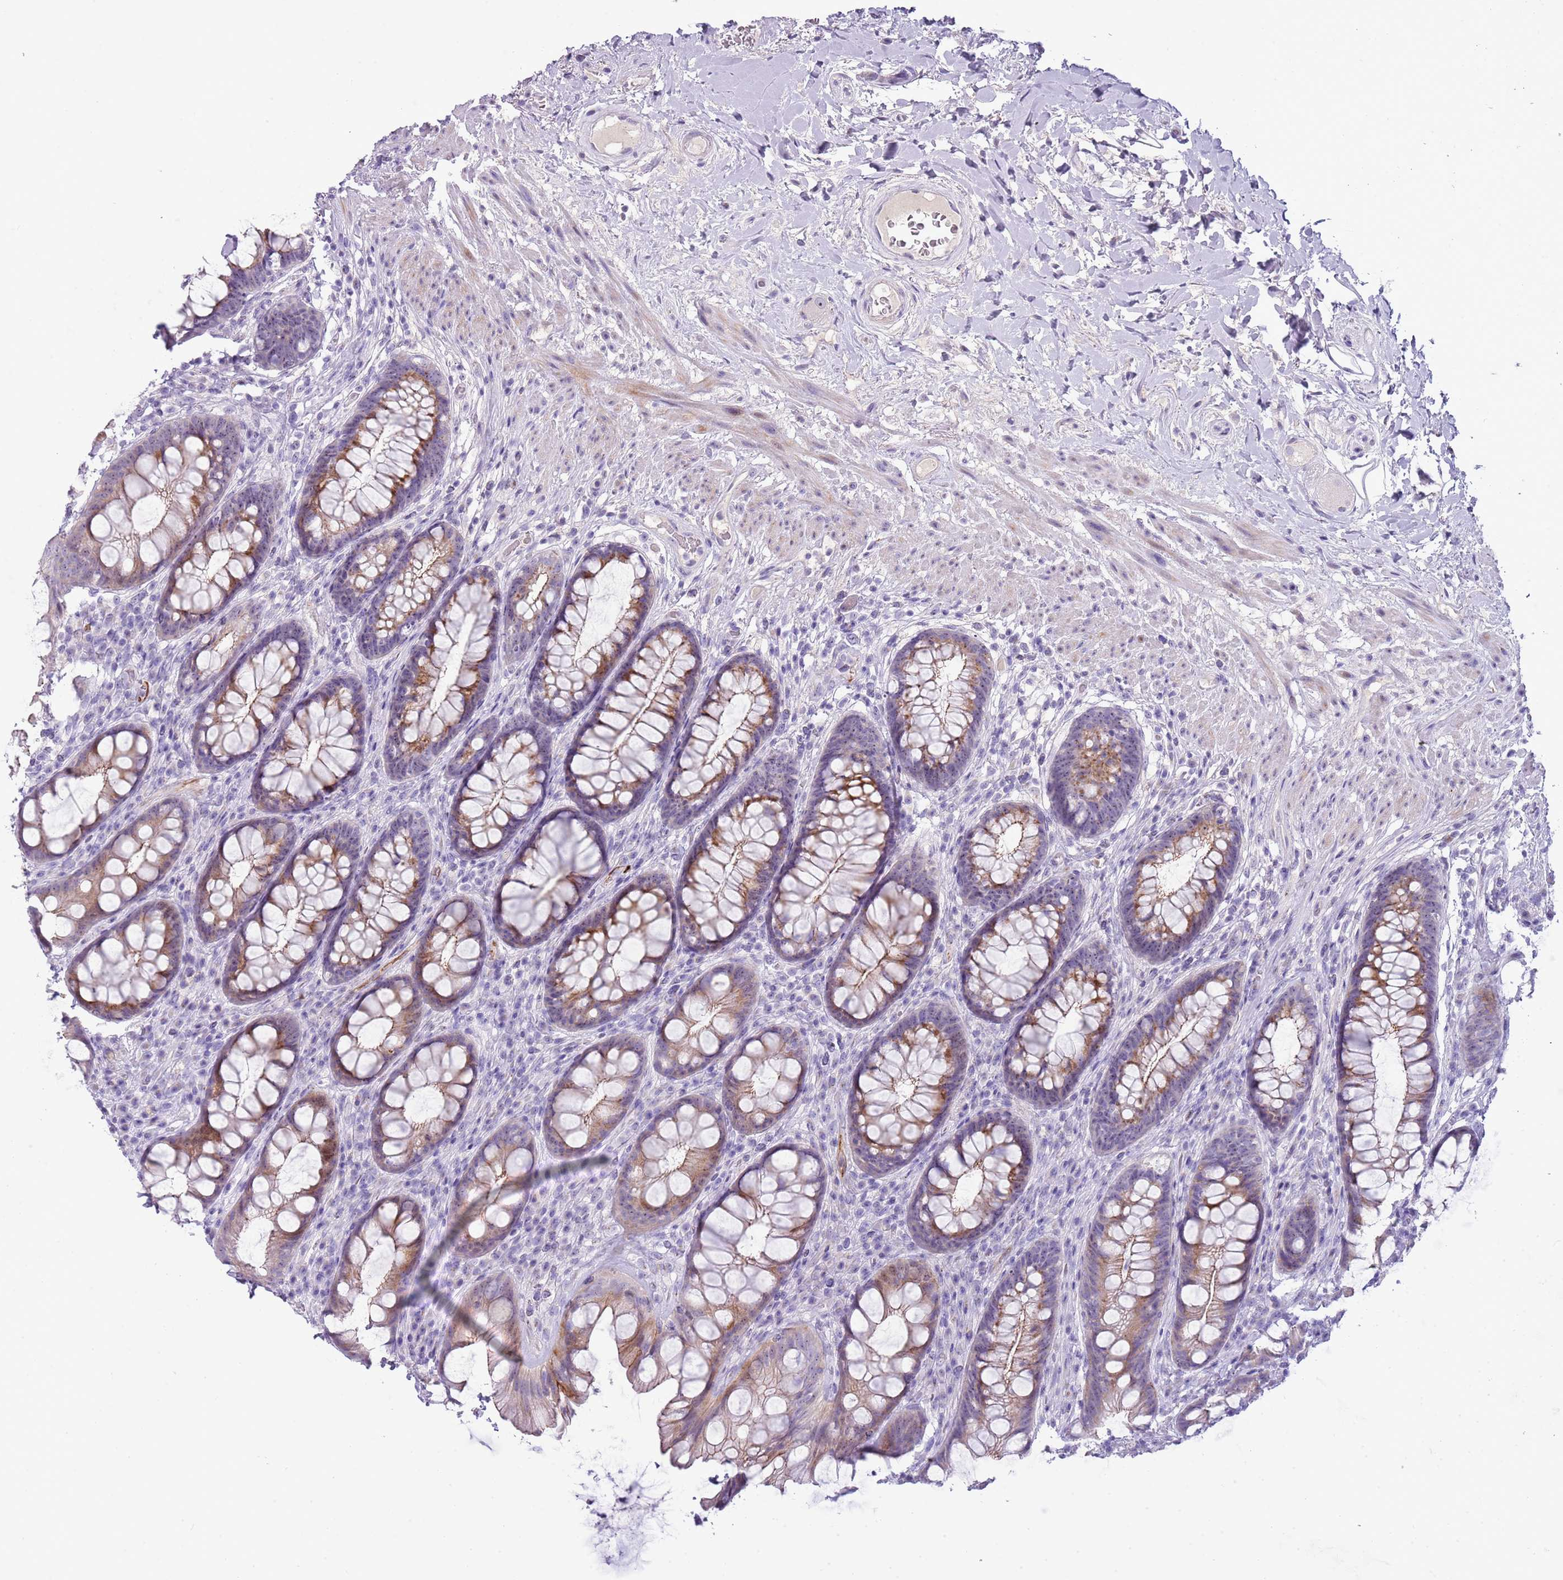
{"staining": {"intensity": "moderate", "quantity": "25%-75%", "location": "cytoplasmic/membranous"}, "tissue": "rectum", "cell_type": "Glandular cells", "image_type": "normal", "snomed": [{"axis": "morphology", "description": "Normal tissue, NOS"}, {"axis": "topography", "description": "Rectum"}], "caption": "This histopathology image reveals IHC staining of unremarkable human rectum, with medium moderate cytoplasmic/membranous expression in approximately 25%-75% of glandular cells.", "gene": "NBPF4", "patient": {"sex": "male", "age": 74}}